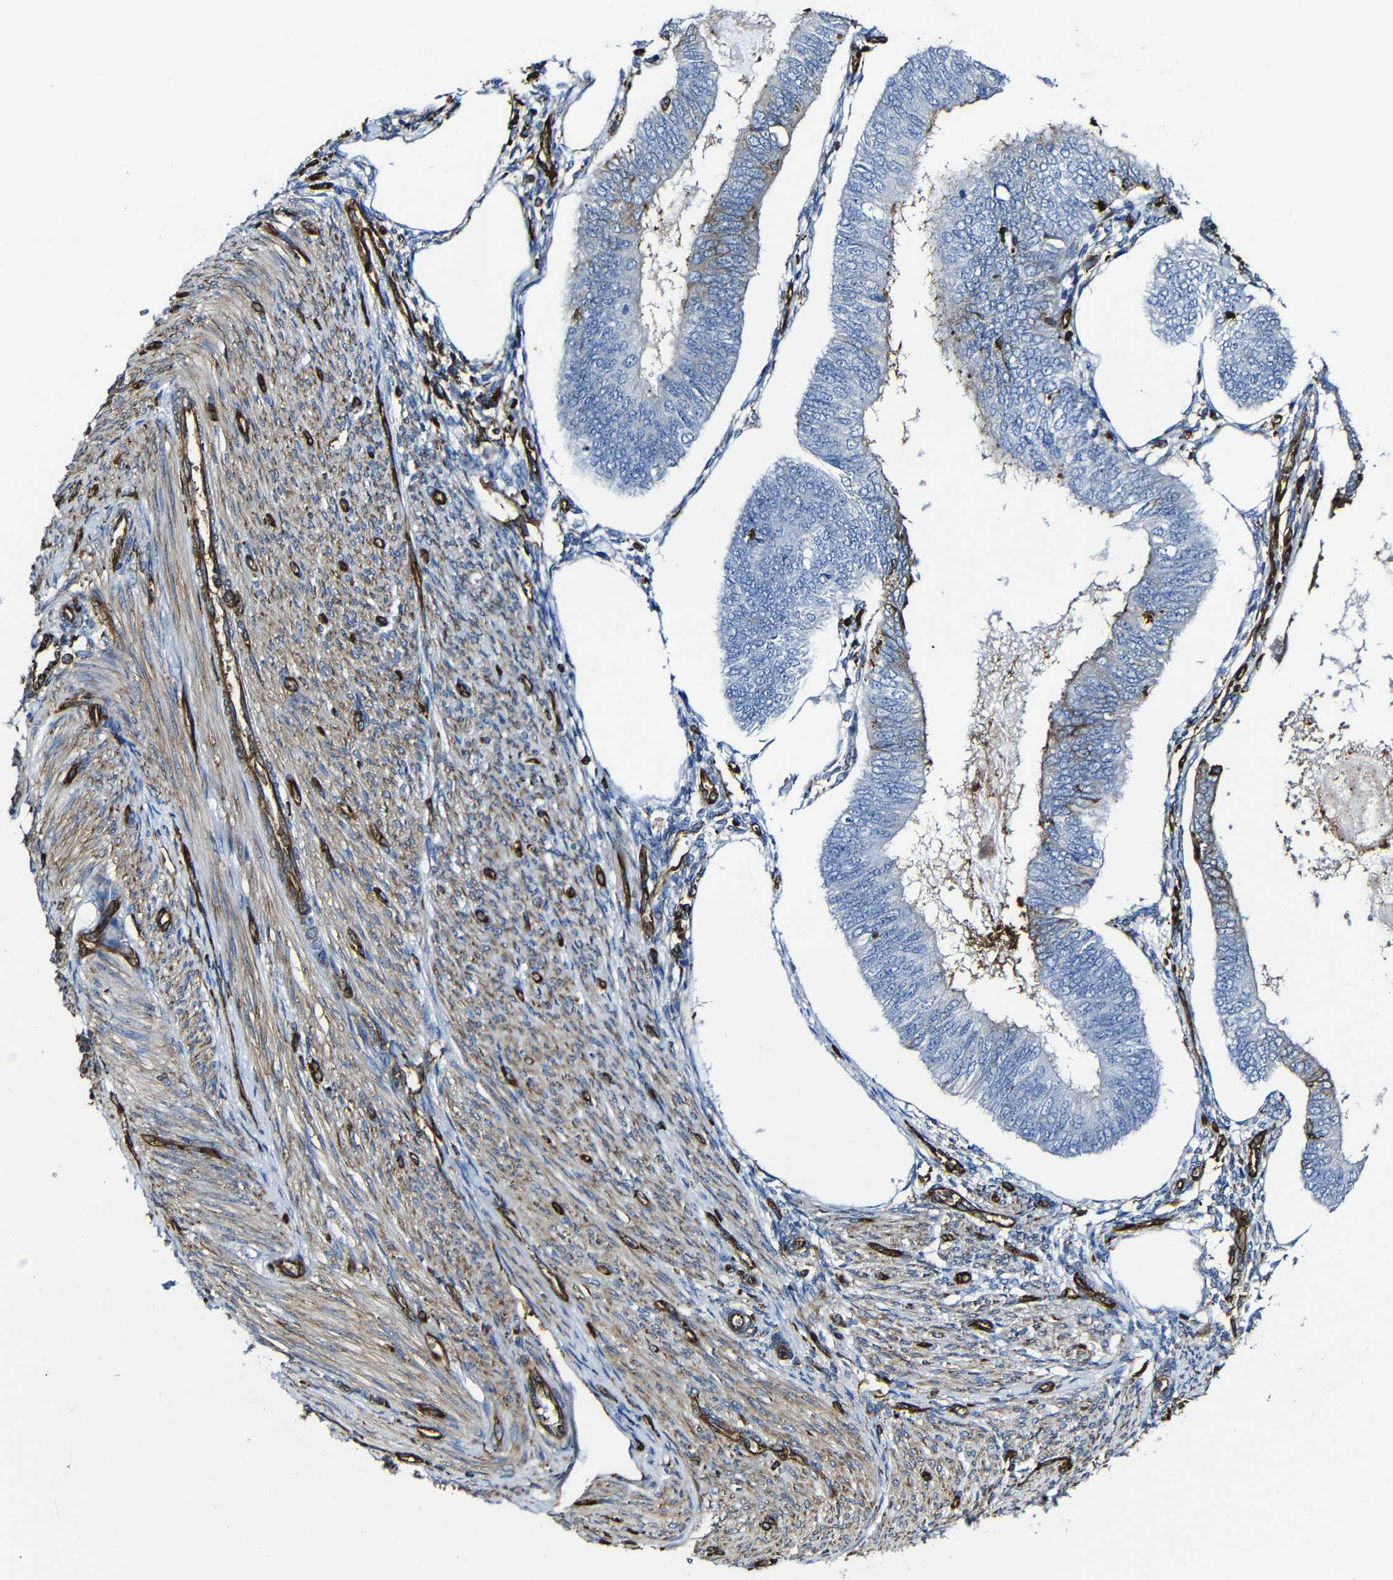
{"staining": {"intensity": "moderate", "quantity": "<25%", "location": "cytoplasmic/membranous"}, "tissue": "endometrial cancer", "cell_type": "Tumor cells", "image_type": "cancer", "snomed": [{"axis": "morphology", "description": "Adenocarcinoma, NOS"}, {"axis": "topography", "description": "Endometrium"}], "caption": "Adenocarcinoma (endometrial) tissue shows moderate cytoplasmic/membranous positivity in approximately <25% of tumor cells, visualized by immunohistochemistry.", "gene": "MSN", "patient": {"sex": "female", "age": 58}}